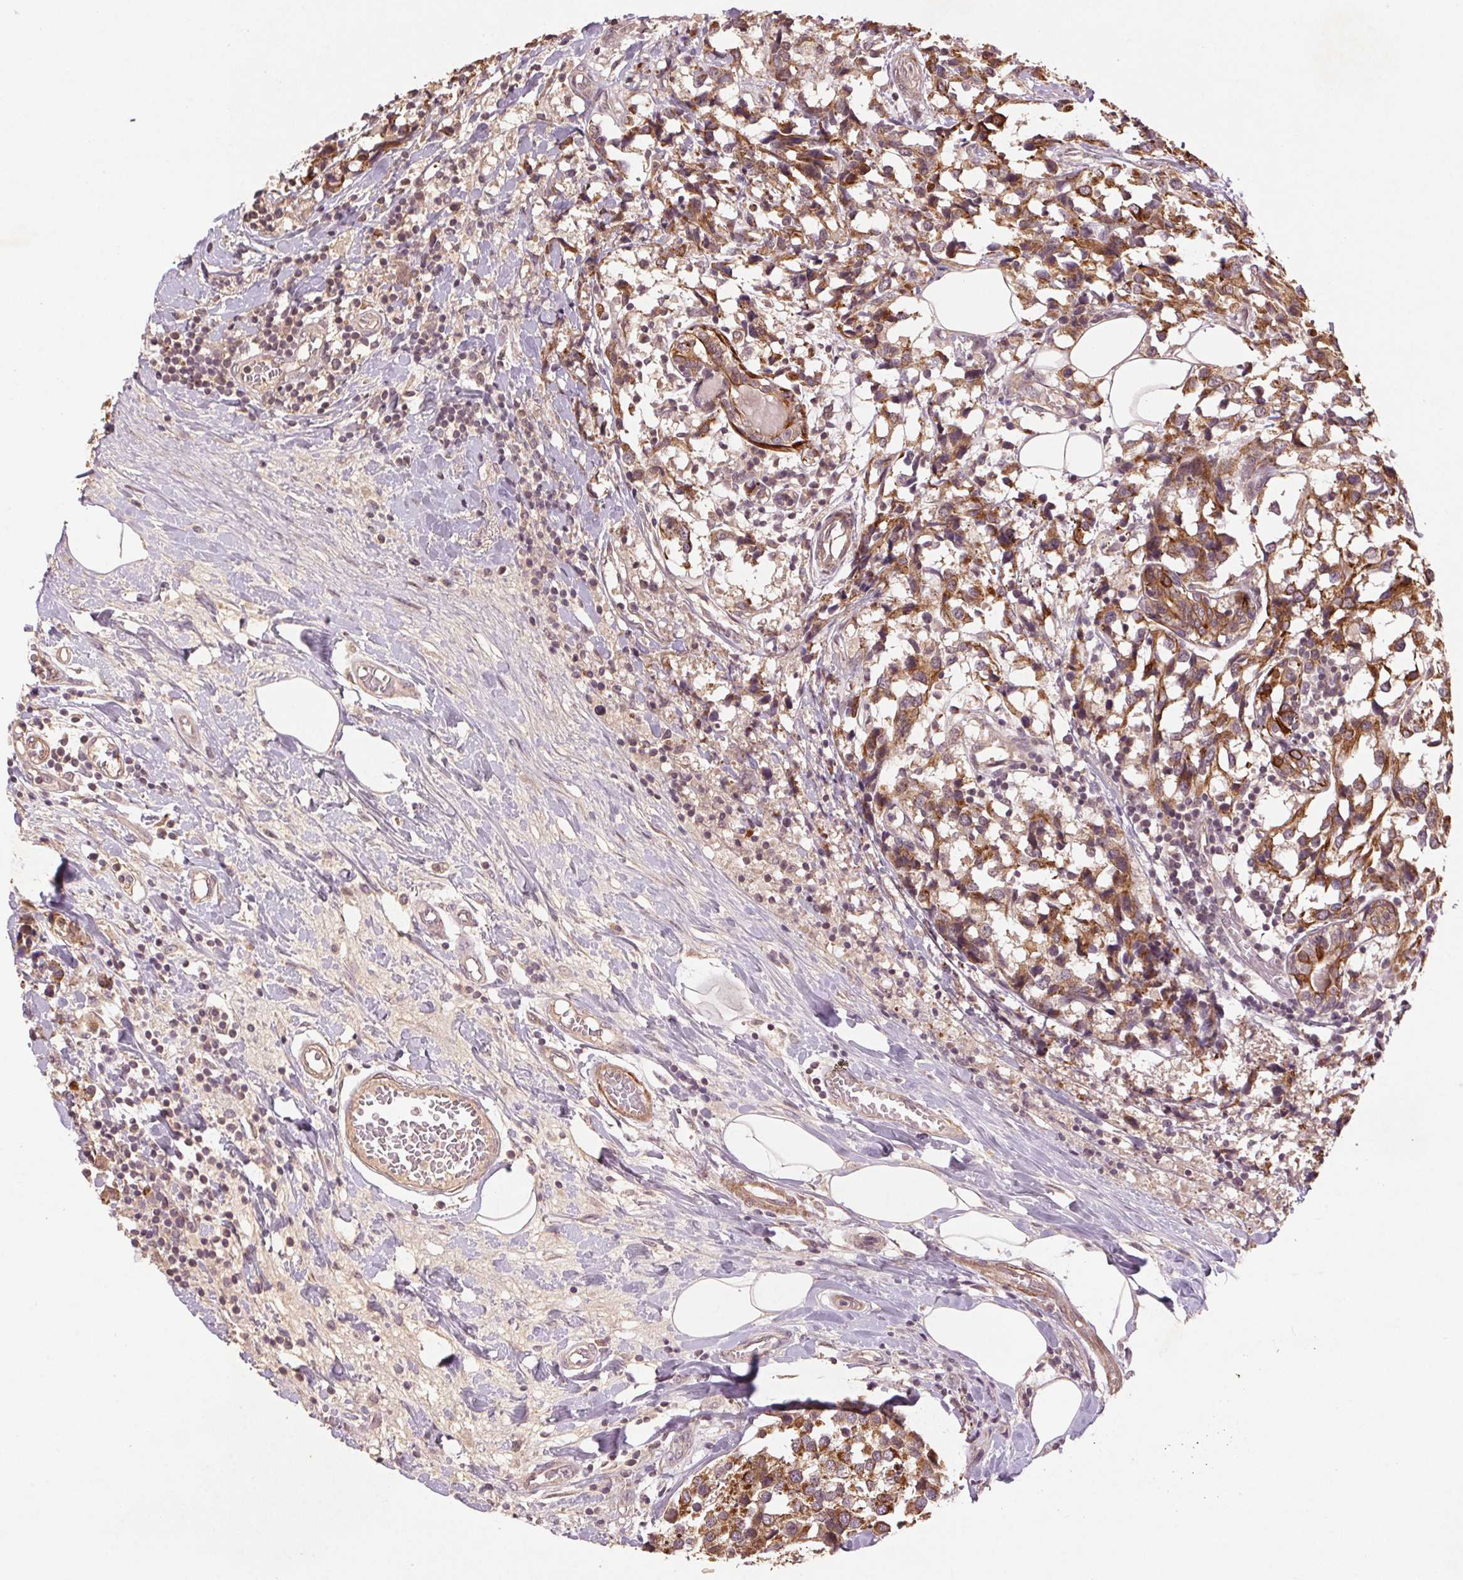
{"staining": {"intensity": "moderate", "quantity": ">75%", "location": "cytoplasmic/membranous"}, "tissue": "breast cancer", "cell_type": "Tumor cells", "image_type": "cancer", "snomed": [{"axis": "morphology", "description": "Lobular carcinoma"}, {"axis": "topography", "description": "Breast"}], "caption": "Human breast lobular carcinoma stained with a brown dye demonstrates moderate cytoplasmic/membranous positive positivity in about >75% of tumor cells.", "gene": "SMLR1", "patient": {"sex": "female", "age": 59}}